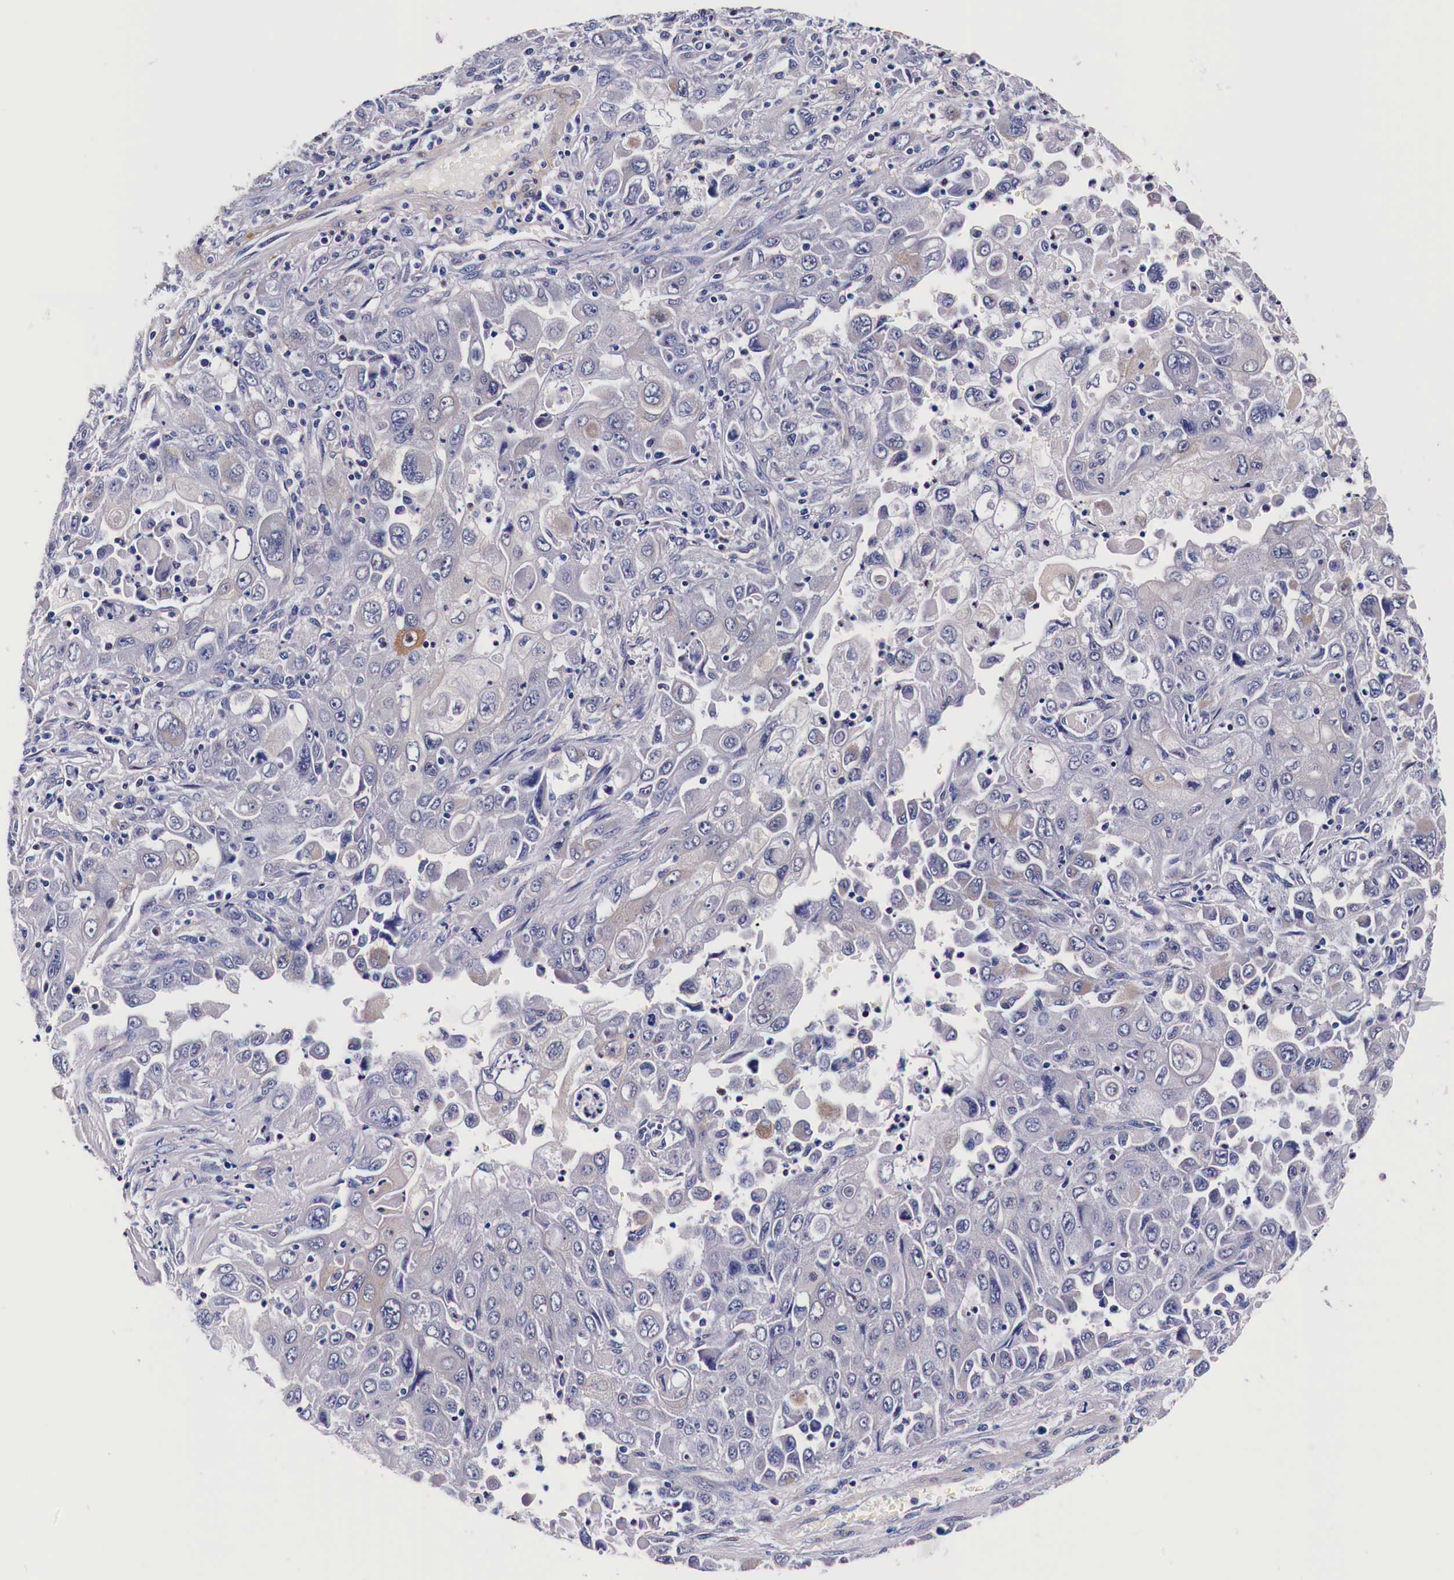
{"staining": {"intensity": "weak", "quantity": "<25%", "location": "cytoplasmic/membranous"}, "tissue": "pancreatic cancer", "cell_type": "Tumor cells", "image_type": "cancer", "snomed": [{"axis": "morphology", "description": "Adenocarcinoma, NOS"}, {"axis": "topography", "description": "Pancreas"}], "caption": "IHC micrograph of human adenocarcinoma (pancreatic) stained for a protein (brown), which demonstrates no expression in tumor cells.", "gene": "HSPB1", "patient": {"sex": "male", "age": 70}}